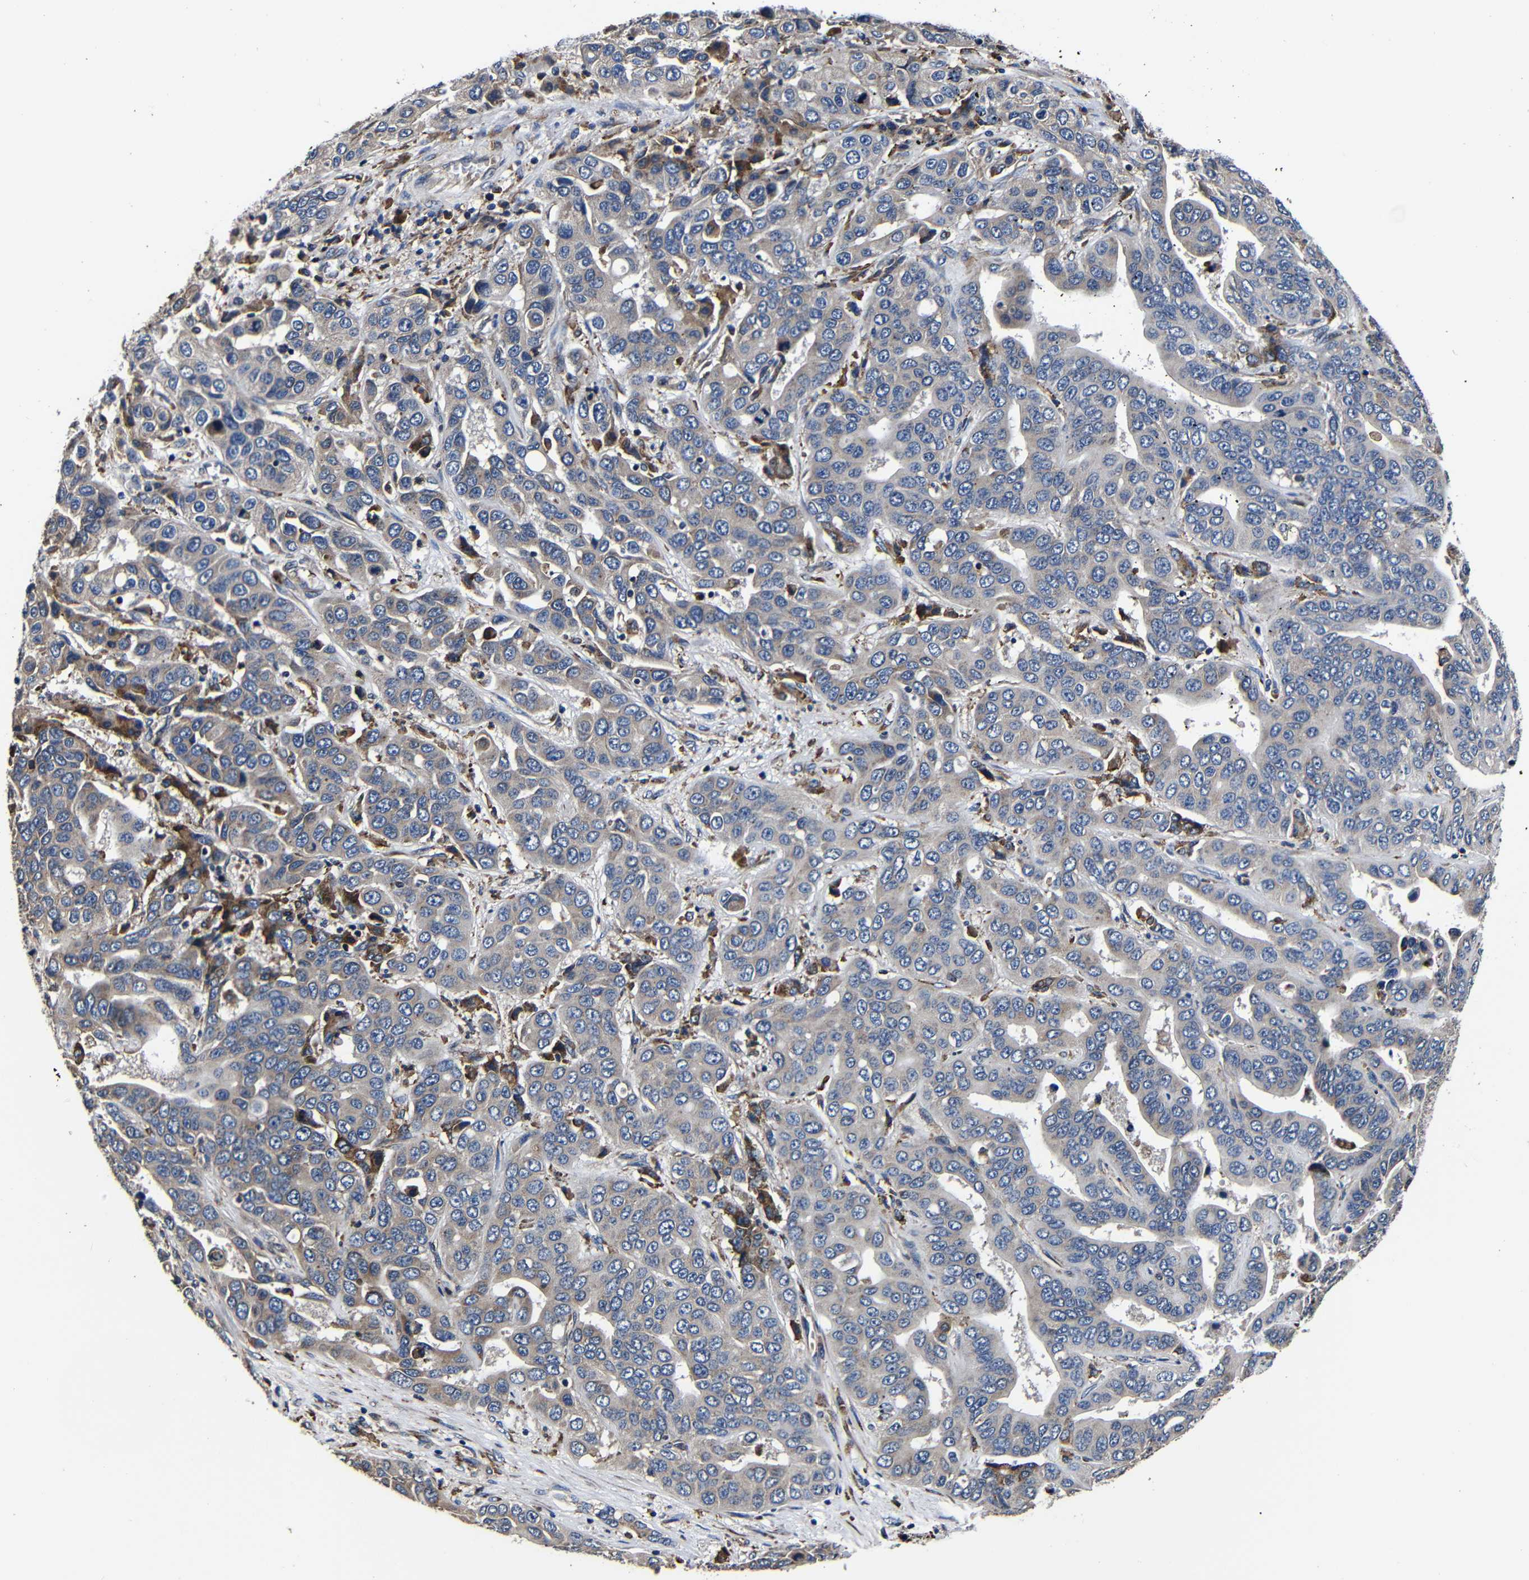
{"staining": {"intensity": "weak", "quantity": "<25%", "location": "cytoplasmic/membranous"}, "tissue": "liver cancer", "cell_type": "Tumor cells", "image_type": "cancer", "snomed": [{"axis": "morphology", "description": "Cholangiocarcinoma"}, {"axis": "topography", "description": "Liver"}], "caption": "Immunohistochemistry of liver cancer (cholangiocarcinoma) shows no expression in tumor cells.", "gene": "SCN9A", "patient": {"sex": "female", "age": 52}}